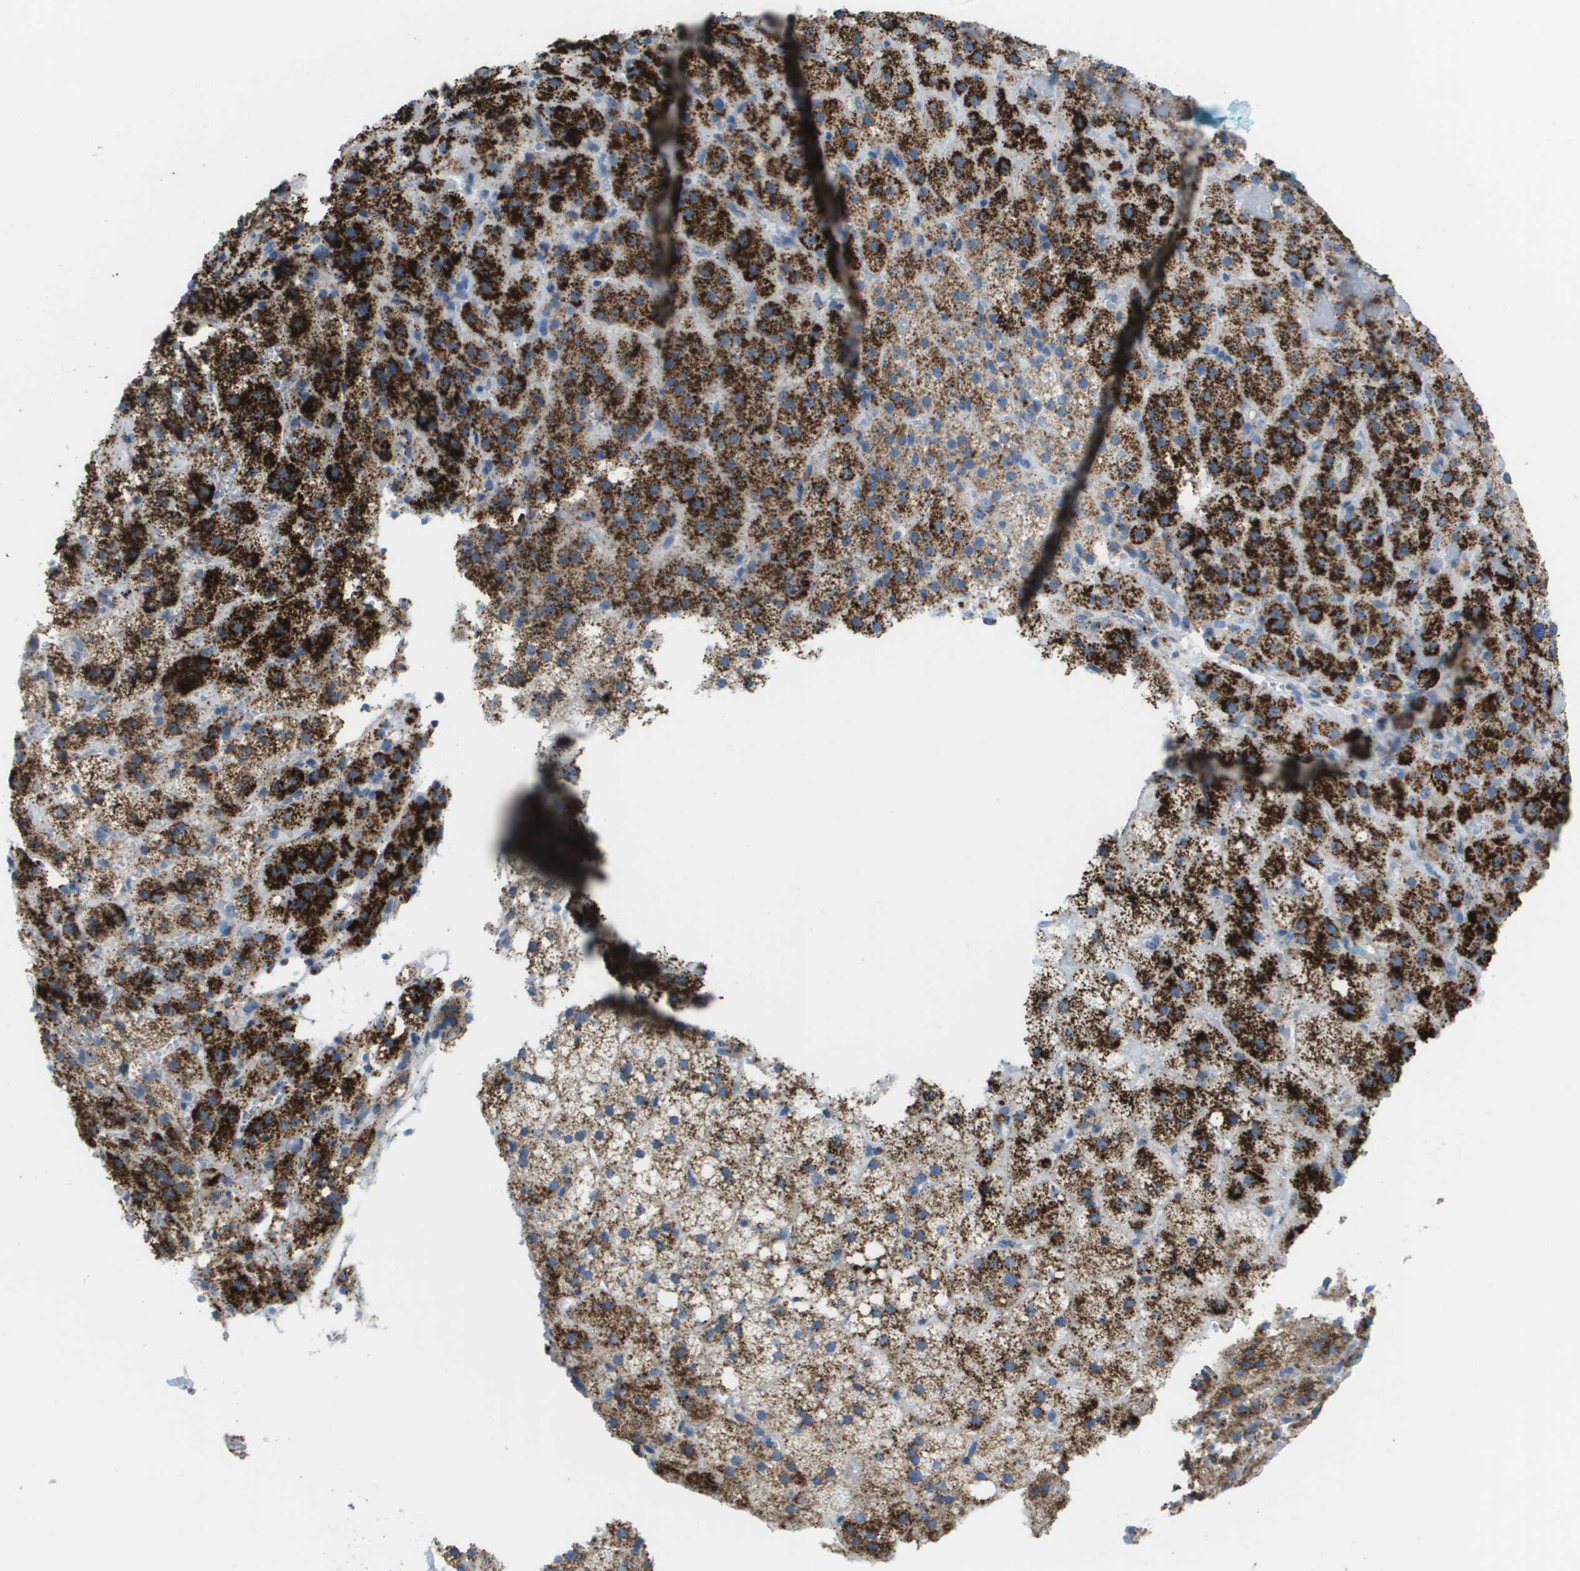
{"staining": {"intensity": "strong", "quantity": ">75%", "location": "cytoplasmic/membranous"}, "tissue": "adrenal gland", "cell_type": "Glandular cells", "image_type": "normal", "snomed": [{"axis": "morphology", "description": "Normal tissue, NOS"}, {"axis": "topography", "description": "Adrenal gland"}], "caption": "Adrenal gland stained with immunohistochemistry (IHC) exhibits strong cytoplasmic/membranous positivity in approximately >75% of glandular cells. (DAB IHC, brown staining for protein, blue staining for nuclei).", "gene": "PRCP", "patient": {"sex": "female", "age": 59}}